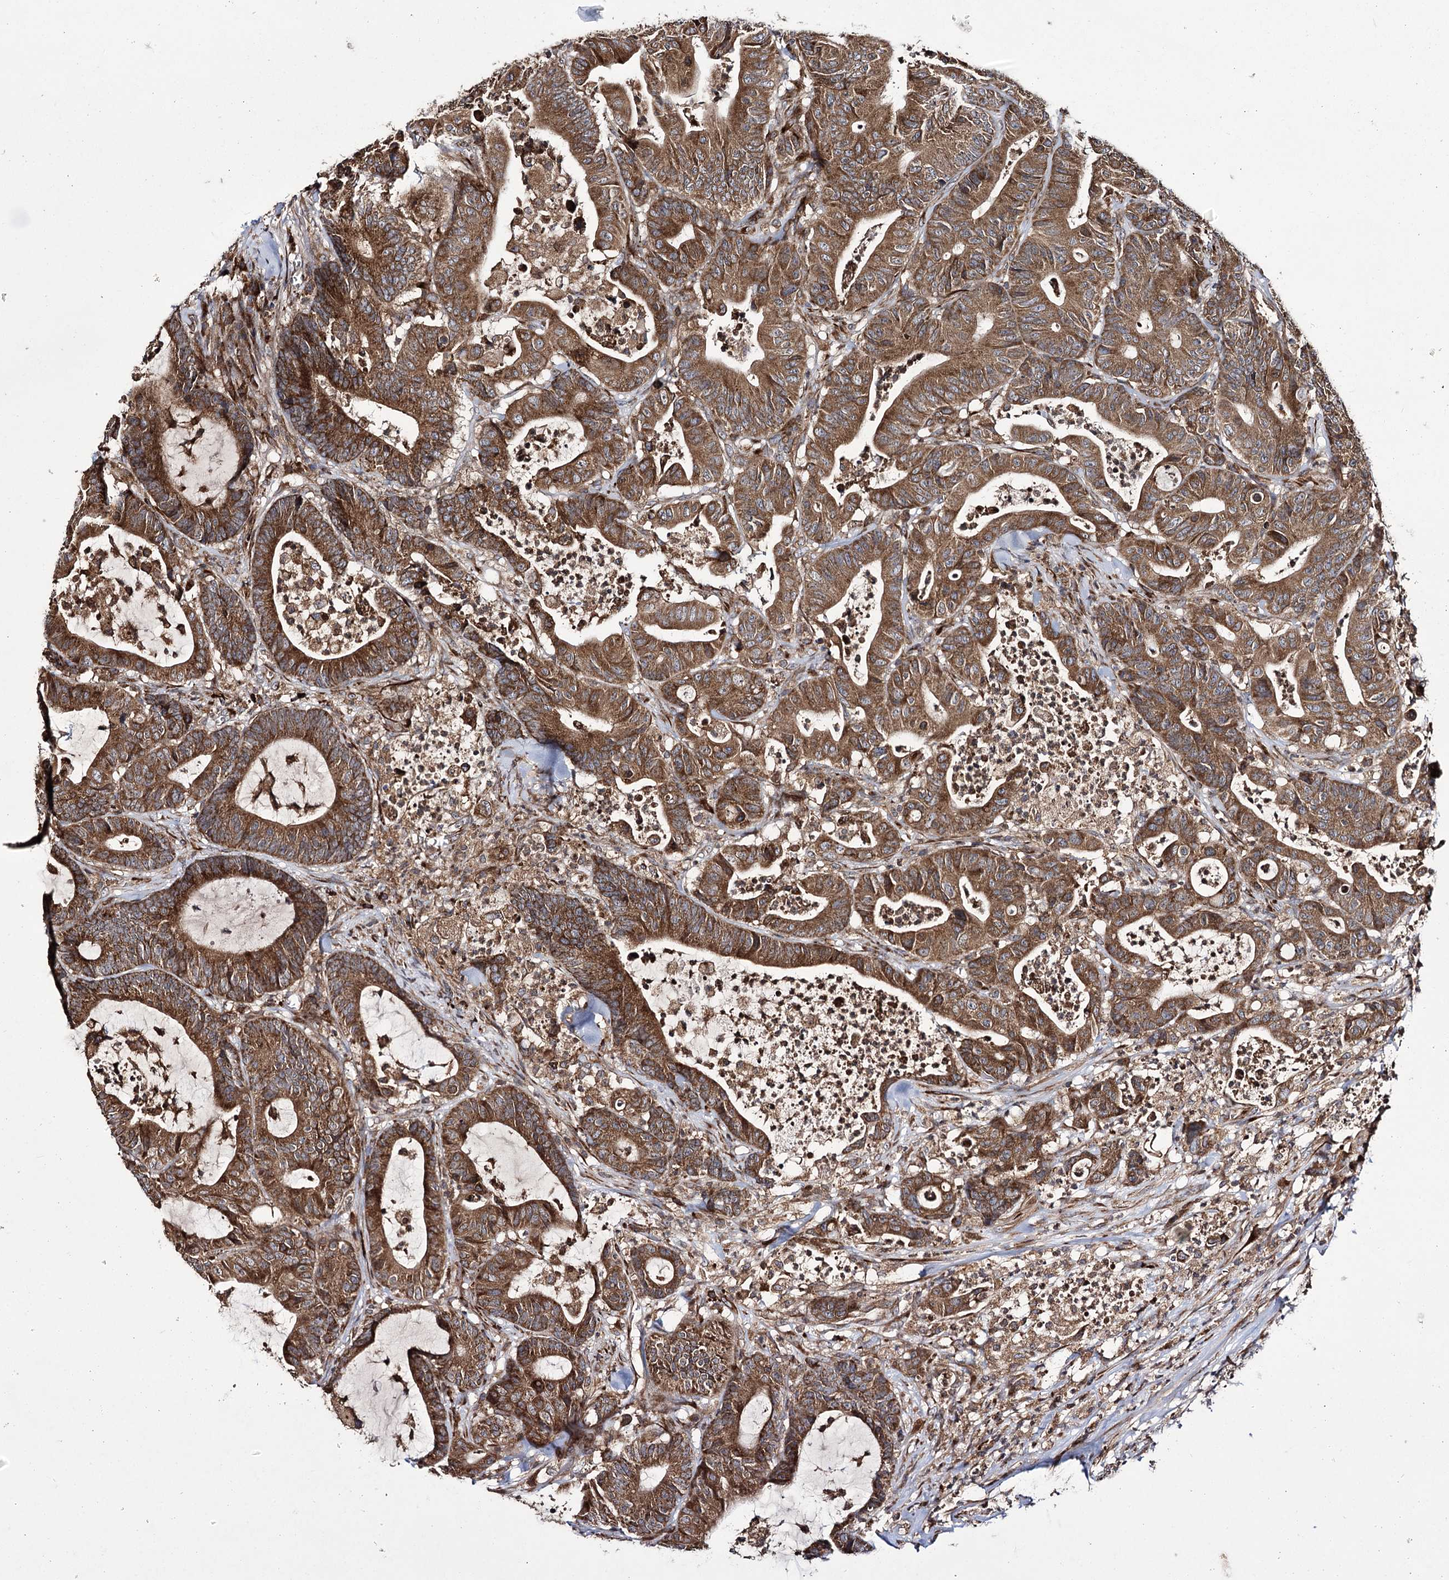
{"staining": {"intensity": "moderate", "quantity": ">75%", "location": "cytoplasmic/membranous"}, "tissue": "colorectal cancer", "cell_type": "Tumor cells", "image_type": "cancer", "snomed": [{"axis": "morphology", "description": "Adenocarcinoma, NOS"}, {"axis": "topography", "description": "Colon"}], "caption": "The micrograph demonstrates a brown stain indicating the presence of a protein in the cytoplasmic/membranous of tumor cells in colorectal cancer.", "gene": "HECTD2", "patient": {"sex": "female", "age": 84}}